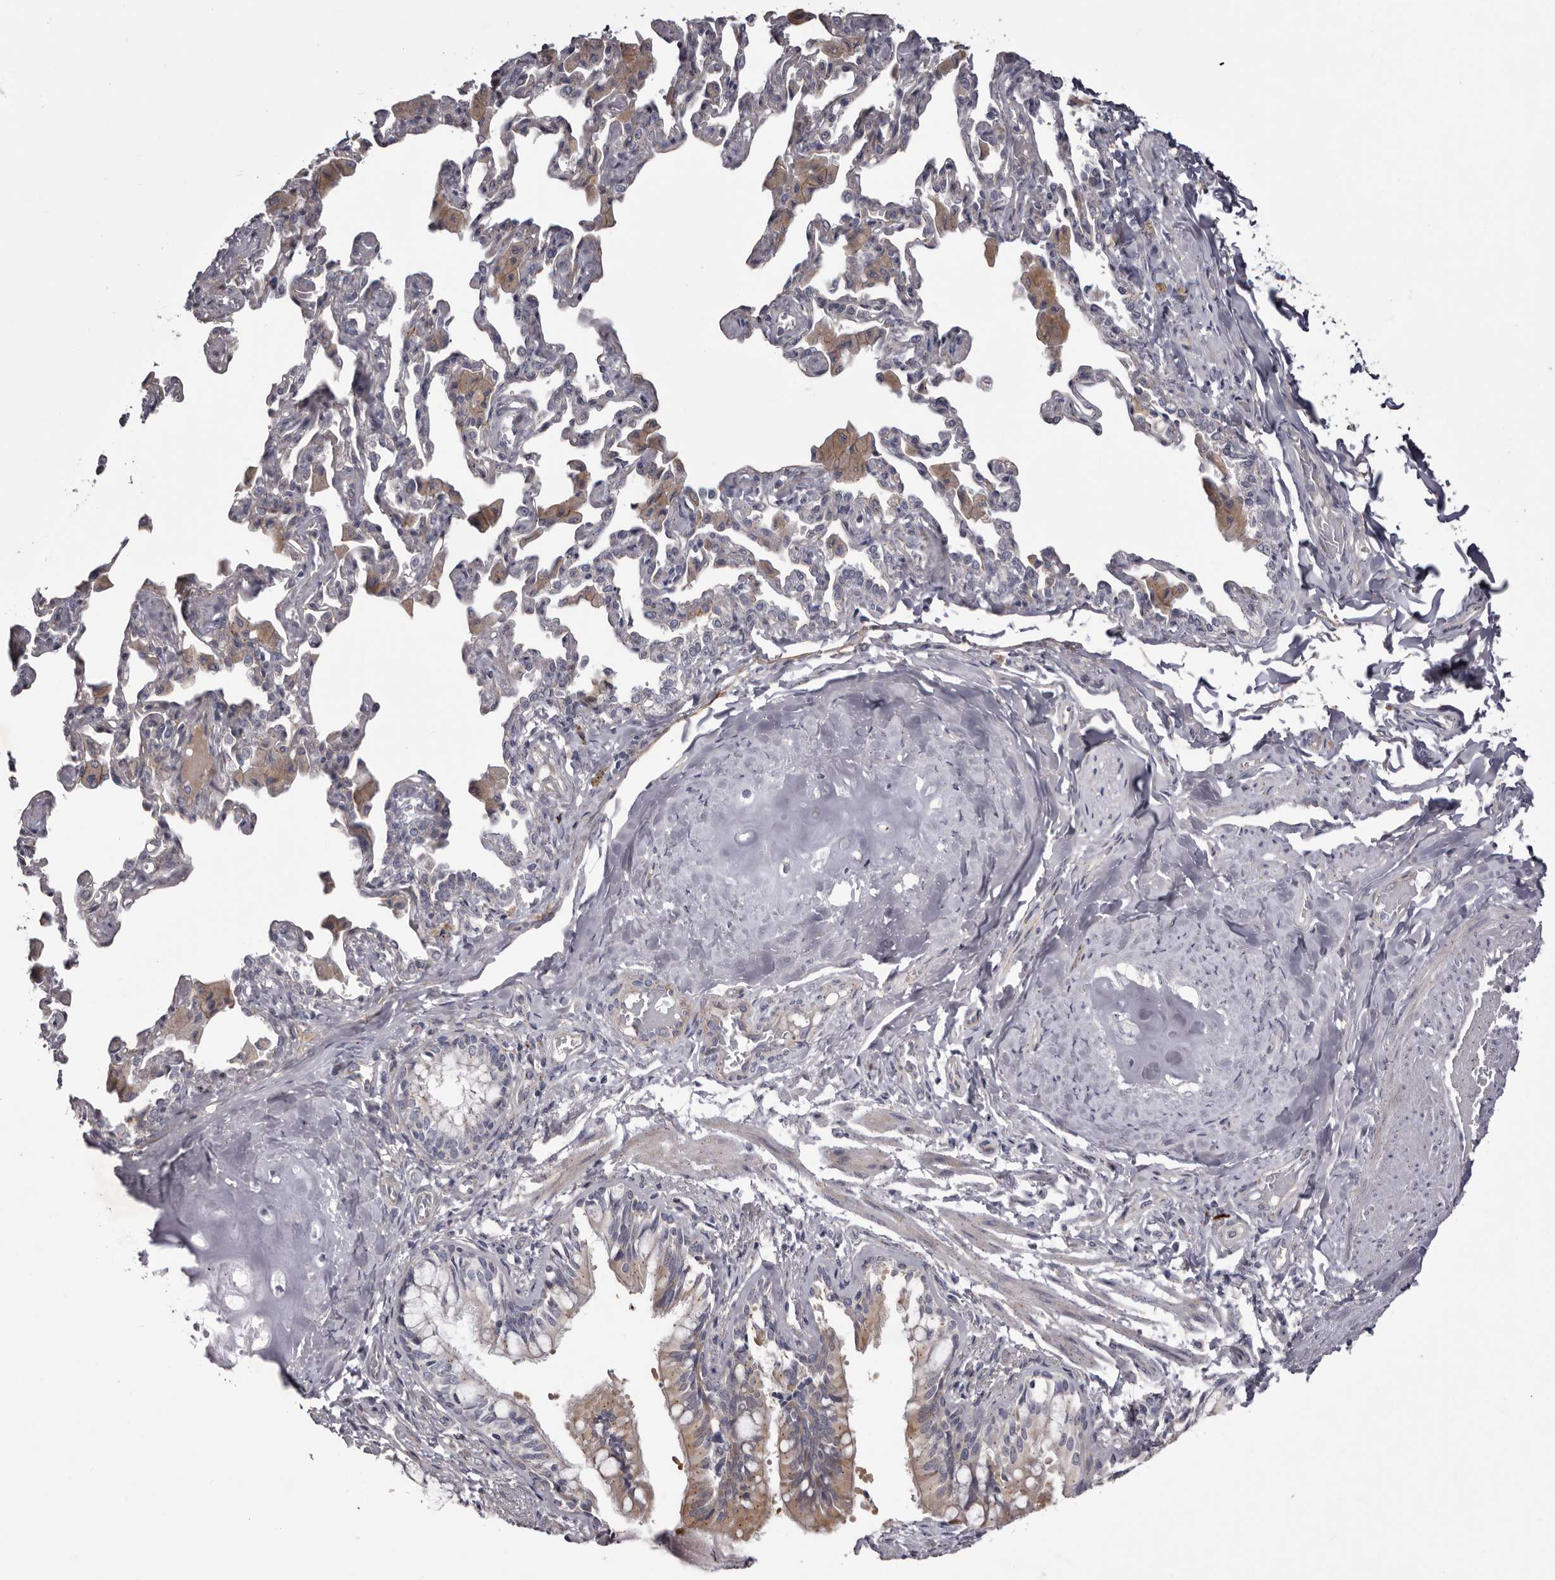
{"staining": {"intensity": "moderate", "quantity": ">75%", "location": "cytoplasmic/membranous"}, "tissue": "bronchus", "cell_type": "Respiratory epithelial cells", "image_type": "normal", "snomed": [{"axis": "morphology", "description": "Normal tissue, NOS"}, {"axis": "morphology", "description": "Inflammation, NOS"}, {"axis": "topography", "description": "Lung"}], "caption": "This is a micrograph of IHC staining of normal bronchus, which shows moderate staining in the cytoplasmic/membranous of respiratory epithelial cells.", "gene": "PEG10", "patient": {"sex": "female", "age": 46}}